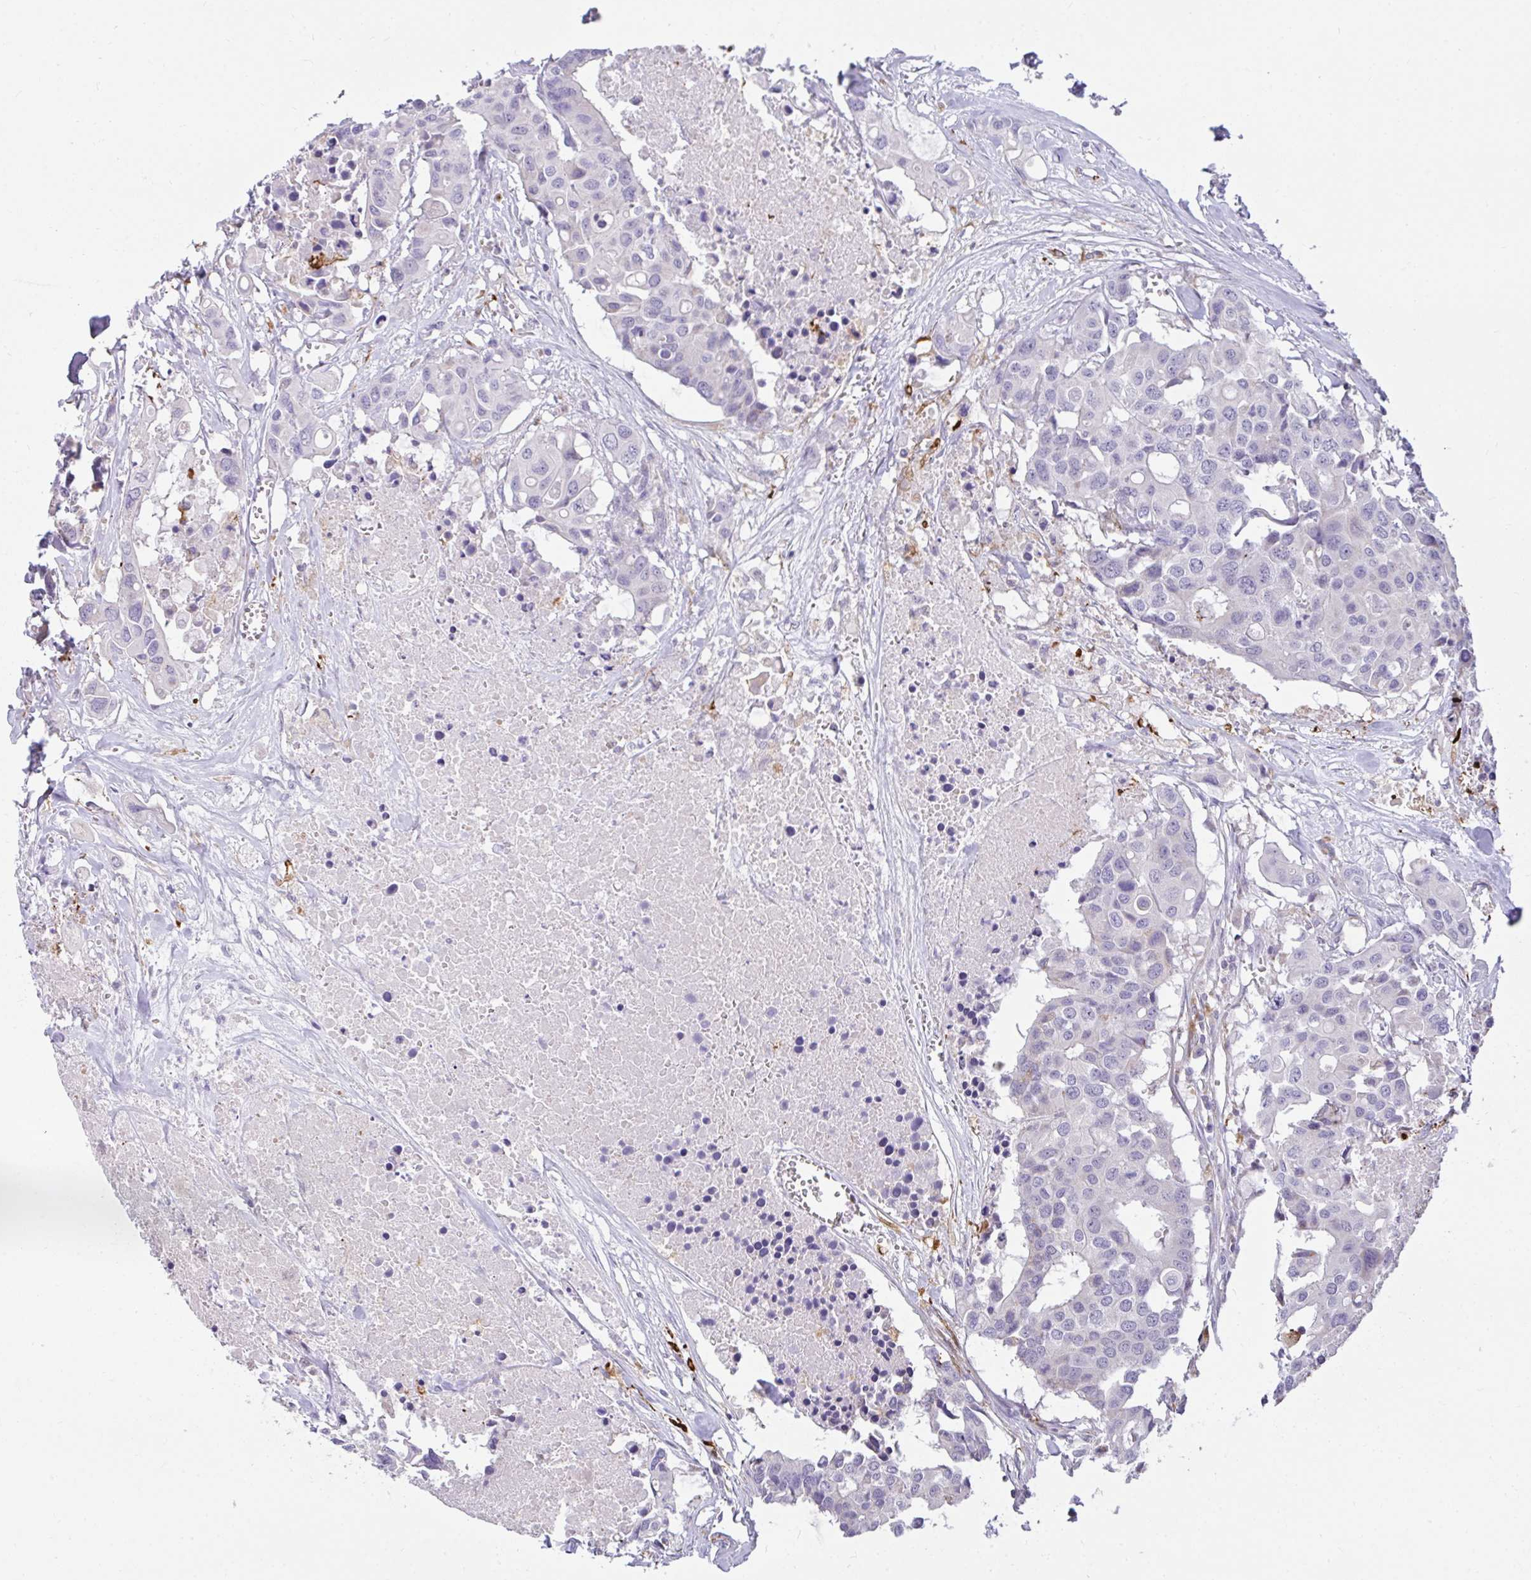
{"staining": {"intensity": "negative", "quantity": "none", "location": "none"}, "tissue": "colorectal cancer", "cell_type": "Tumor cells", "image_type": "cancer", "snomed": [{"axis": "morphology", "description": "Adenocarcinoma, NOS"}, {"axis": "topography", "description": "Colon"}], "caption": "A histopathology image of human colorectal cancer is negative for staining in tumor cells.", "gene": "SRRM4", "patient": {"sex": "male", "age": 77}}